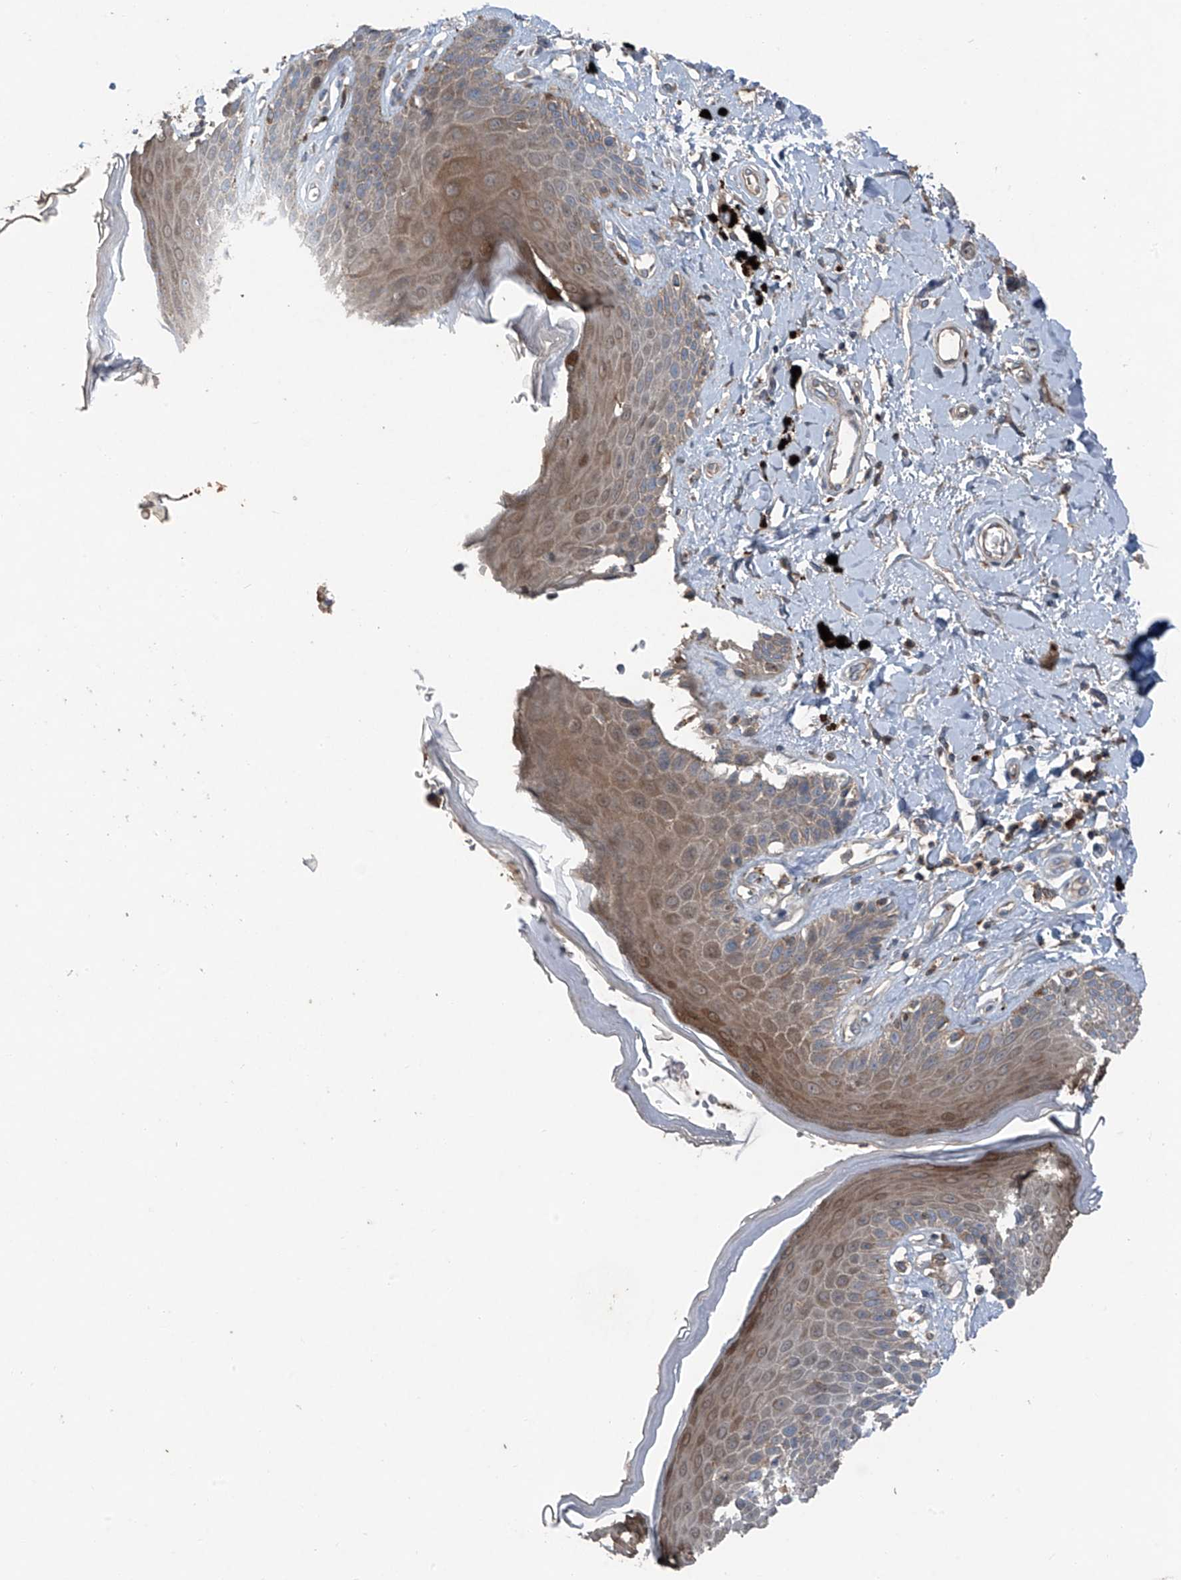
{"staining": {"intensity": "moderate", "quantity": "25%-75%", "location": "cytoplasmic/membranous"}, "tissue": "skin", "cell_type": "Epidermal cells", "image_type": "normal", "snomed": [{"axis": "morphology", "description": "Normal tissue, NOS"}, {"axis": "topography", "description": "Anal"}], "caption": "The immunohistochemical stain highlights moderate cytoplasmic/membranous expression in epidermal cells of benign skin.", "gene": "FOXRED2", "patient": {"sex": "female", "age": 78}}